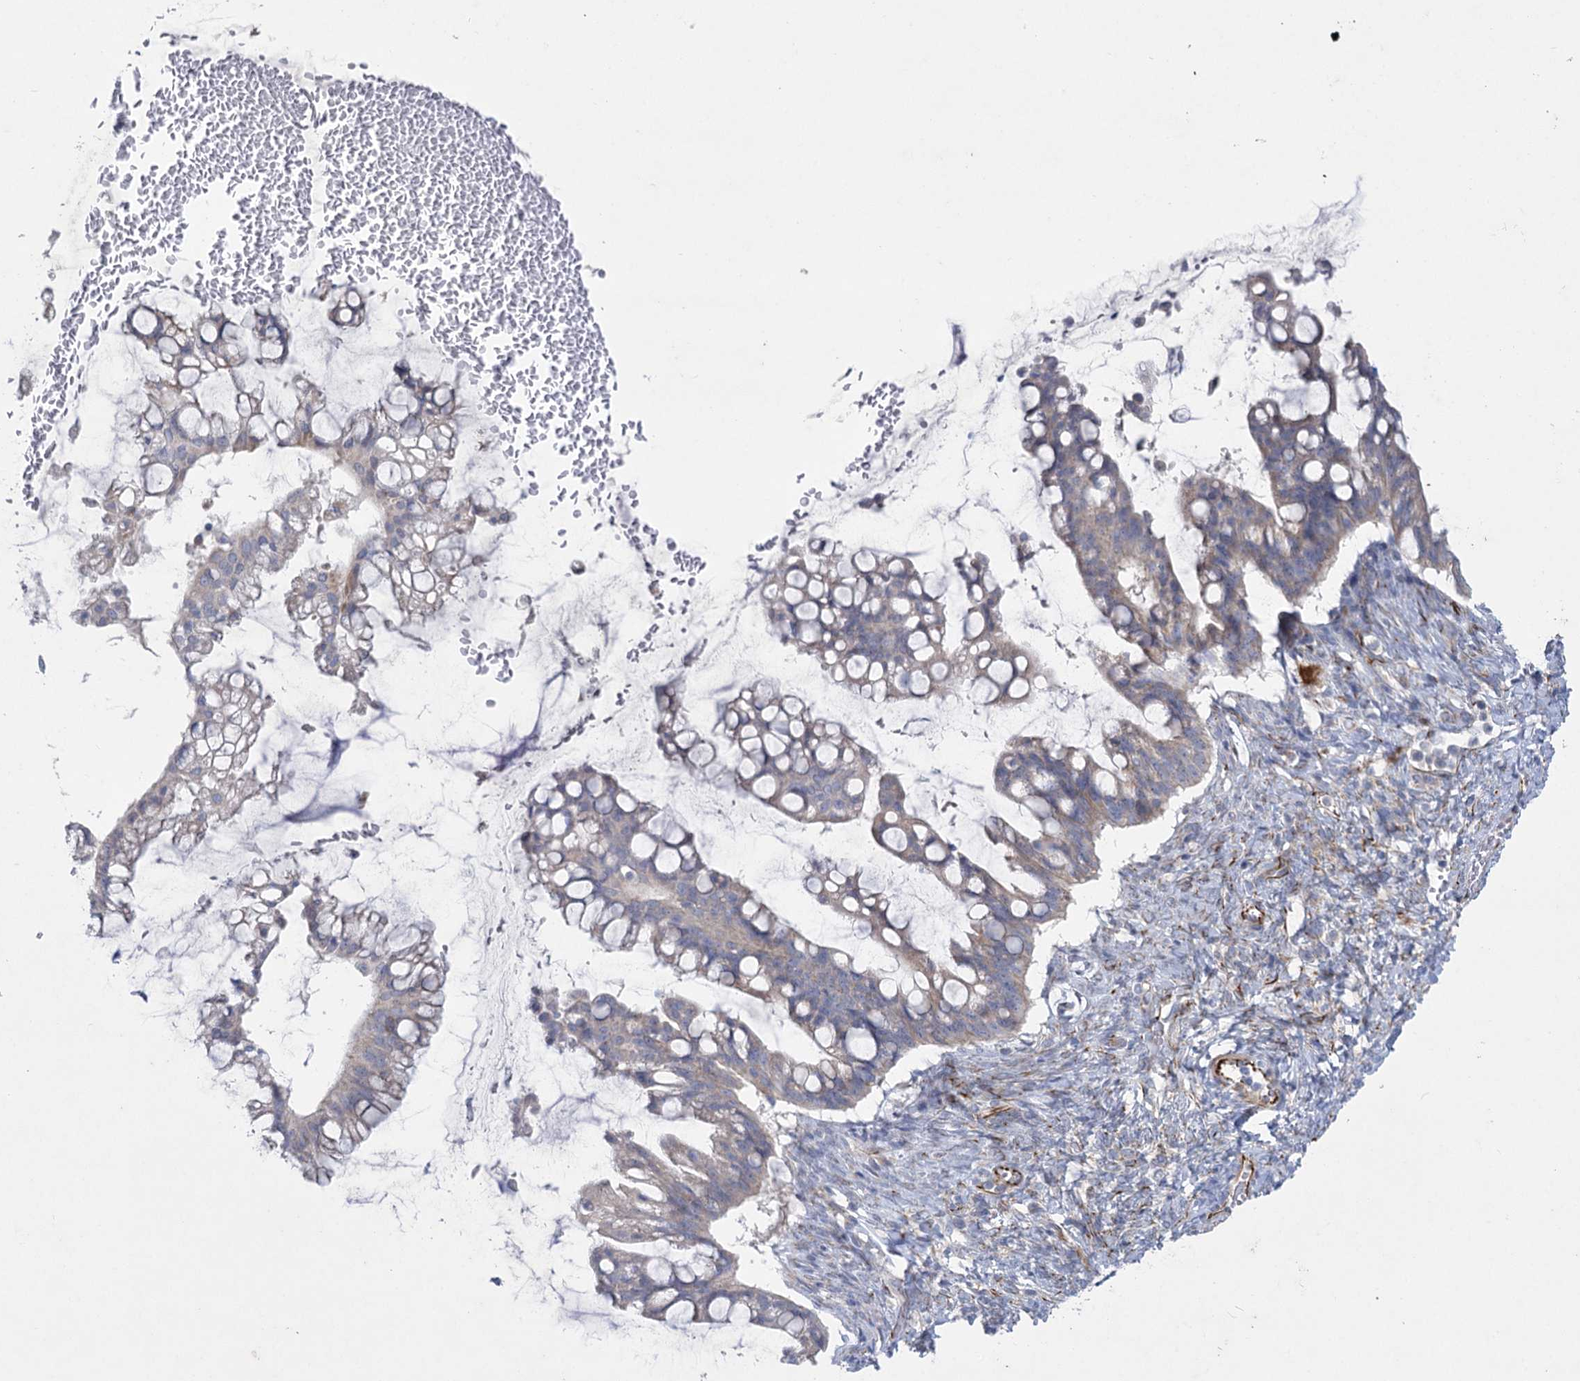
{"staining": {"intensity": "negative", "quantity": "none", "location": "none"}, "tissue": "ovarian cancer", "cell_type": "Tumor cells", "image_type": "cancer", "snomed": [{"axis": "morphology", "description": "Cystadenocarcinoma, mucinous, NOS"}, {"axis": "topography", "description": "Ovary"}], "caption": "A histopathology image of ovarian mucinous cystadenocarcinoma stained for a protein reveals no brown staining in tumor cells. (DAB immunohistochemistry, high magnification).", "gene": "DHTKD1", "patient": {"sex": "female", "age": 73}}